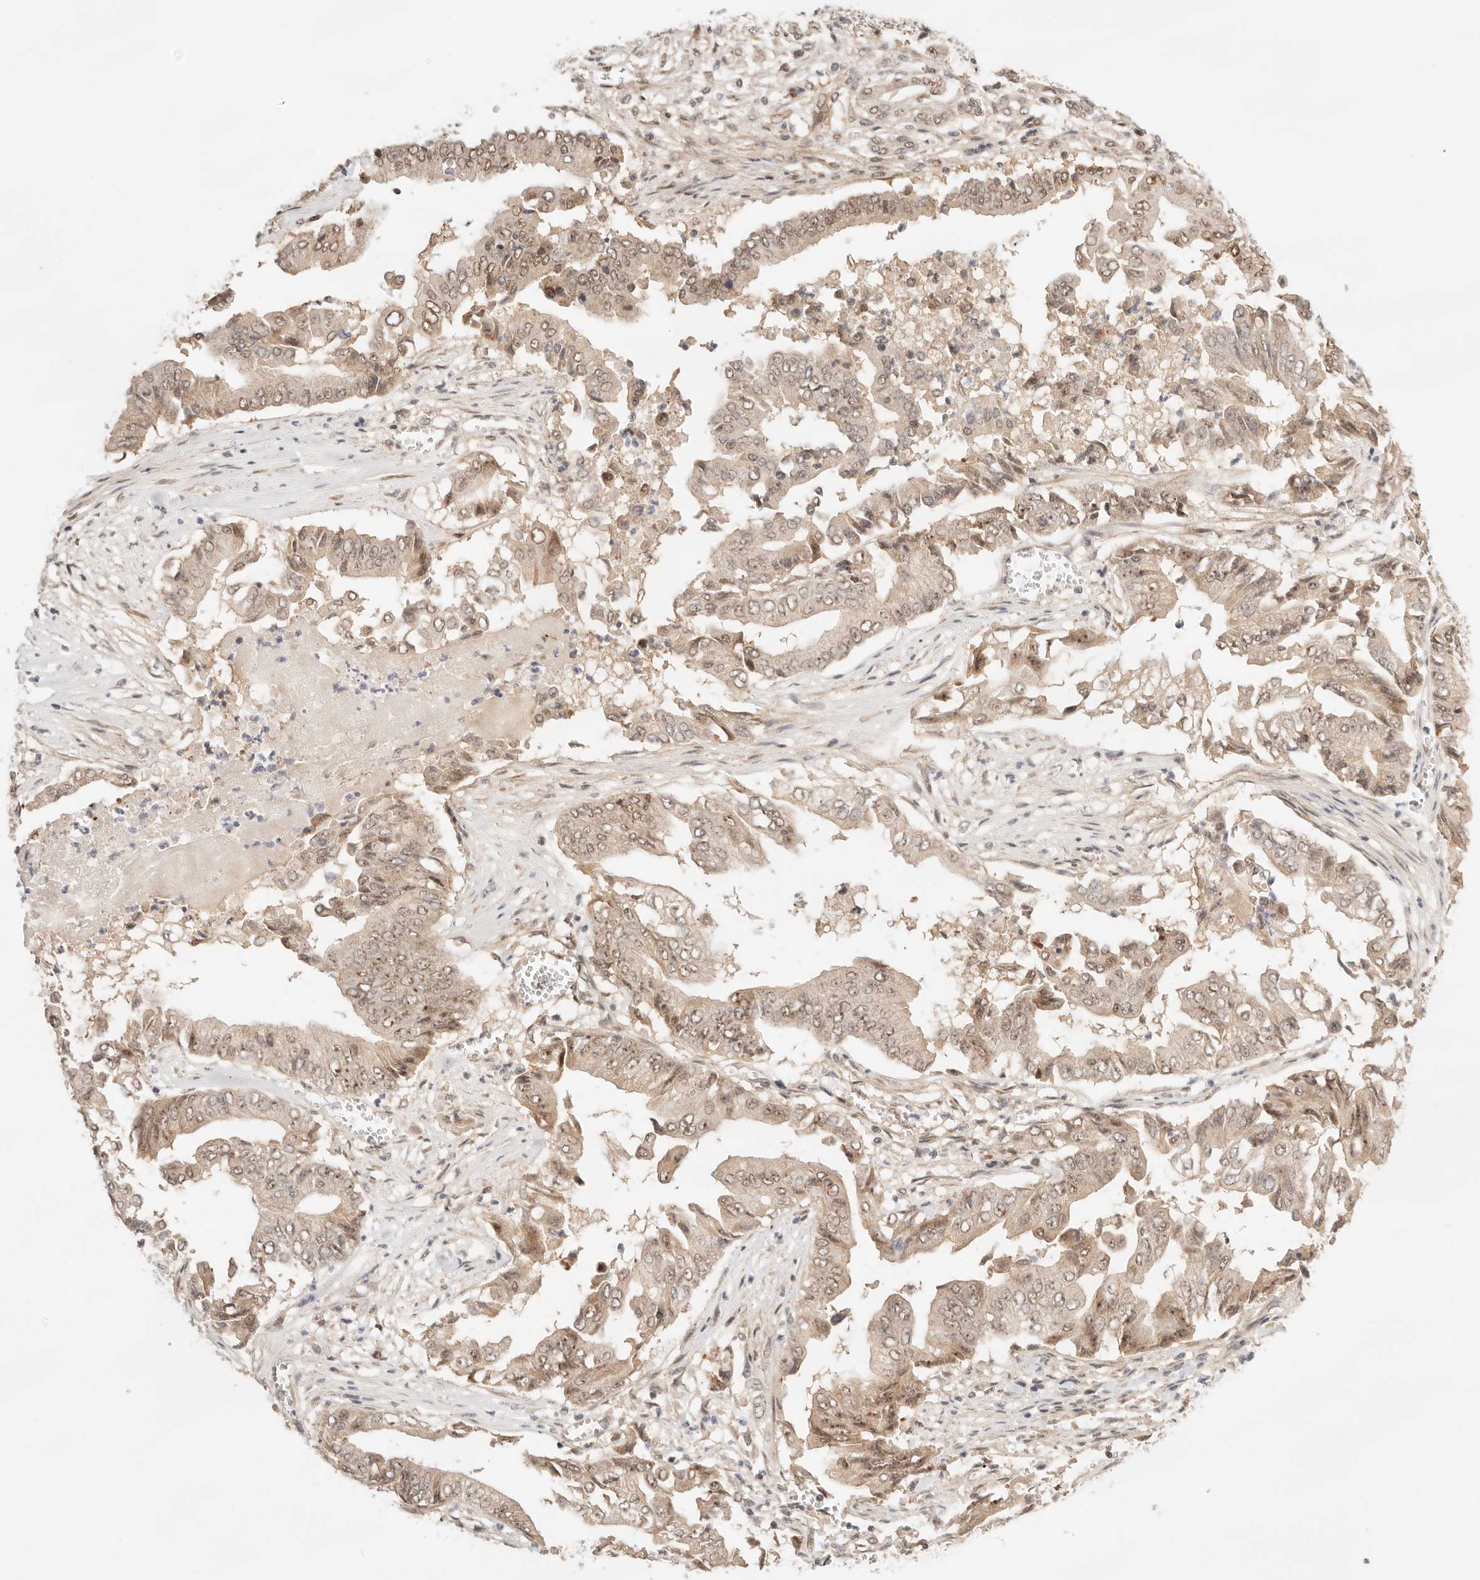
{"staining": {"intensity": "moderate", "quantity": ">75%", "location": "nuclear"}, "tissue": "pancreatic cancer", "cell_type": "Tumor cells", "image_type": "cancer", "snomed": [{"axis": "morphology", "description": "Adenocarcinoma, NOS"}, {"axis": "topography", "description": "Pancreas"}], "caption": "This is an image of immunohistochemistry (IHC) staining of pancreatic cancer, which shows moderate expression in the nuclear of tumor cells.", "gene": "GTF2E2", "patient": {"sex": "female", "age": 77}}